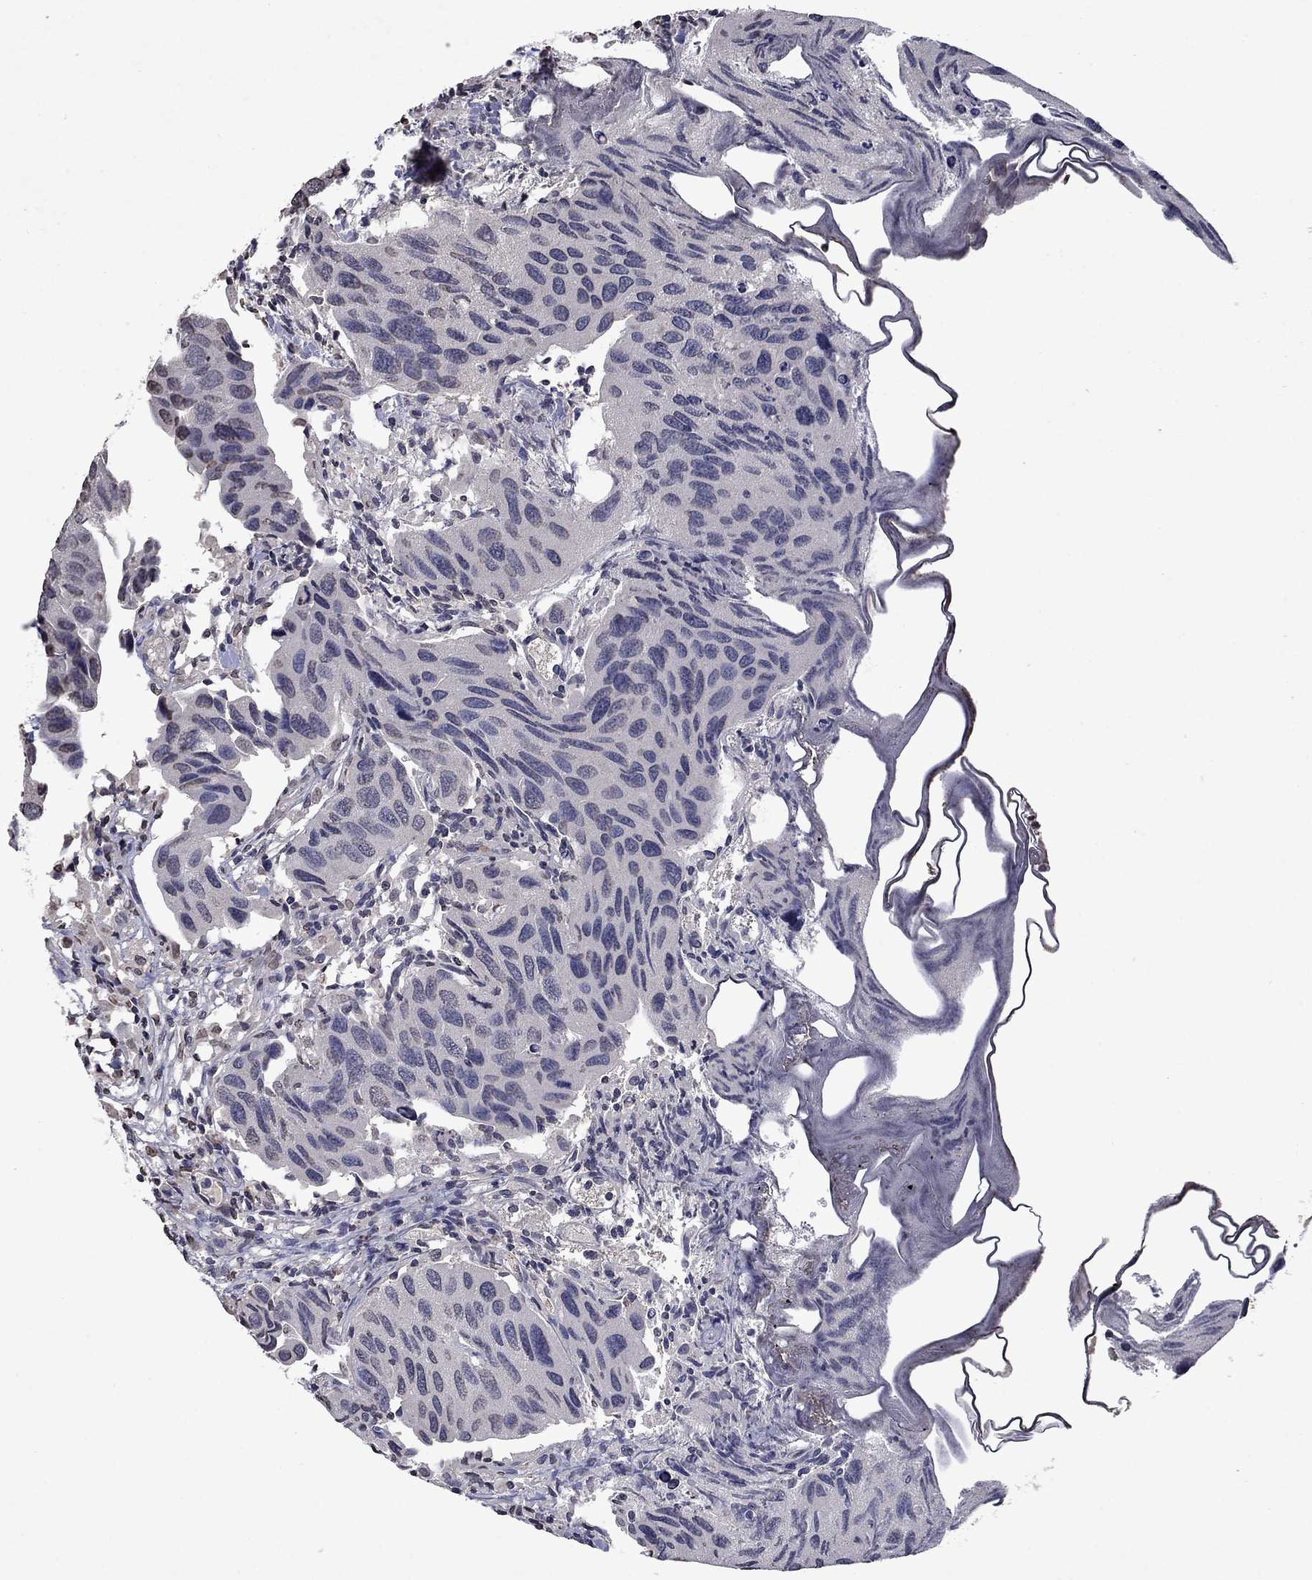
{"staining": {"intensity": "negative", "quantity": "none", "location": "none"}, "tissue": "urothelial cancer", "cell_type": "Tumor cells", "image_type": "cancer", "snomed": [{"axis": "morphology", "description": "Urothelial carcinoma, High grade"}, {"axis": "topography", "description": "Urinary bladder"}], "caption": "Immunohistochemistry image of neoplastic tissue: high-grade urothelial carcinoma stained with DAB displays no significant protein positivity in tumor cells.", "gene": "TTC38", "patient": {"sex": "male", "age": 79}}